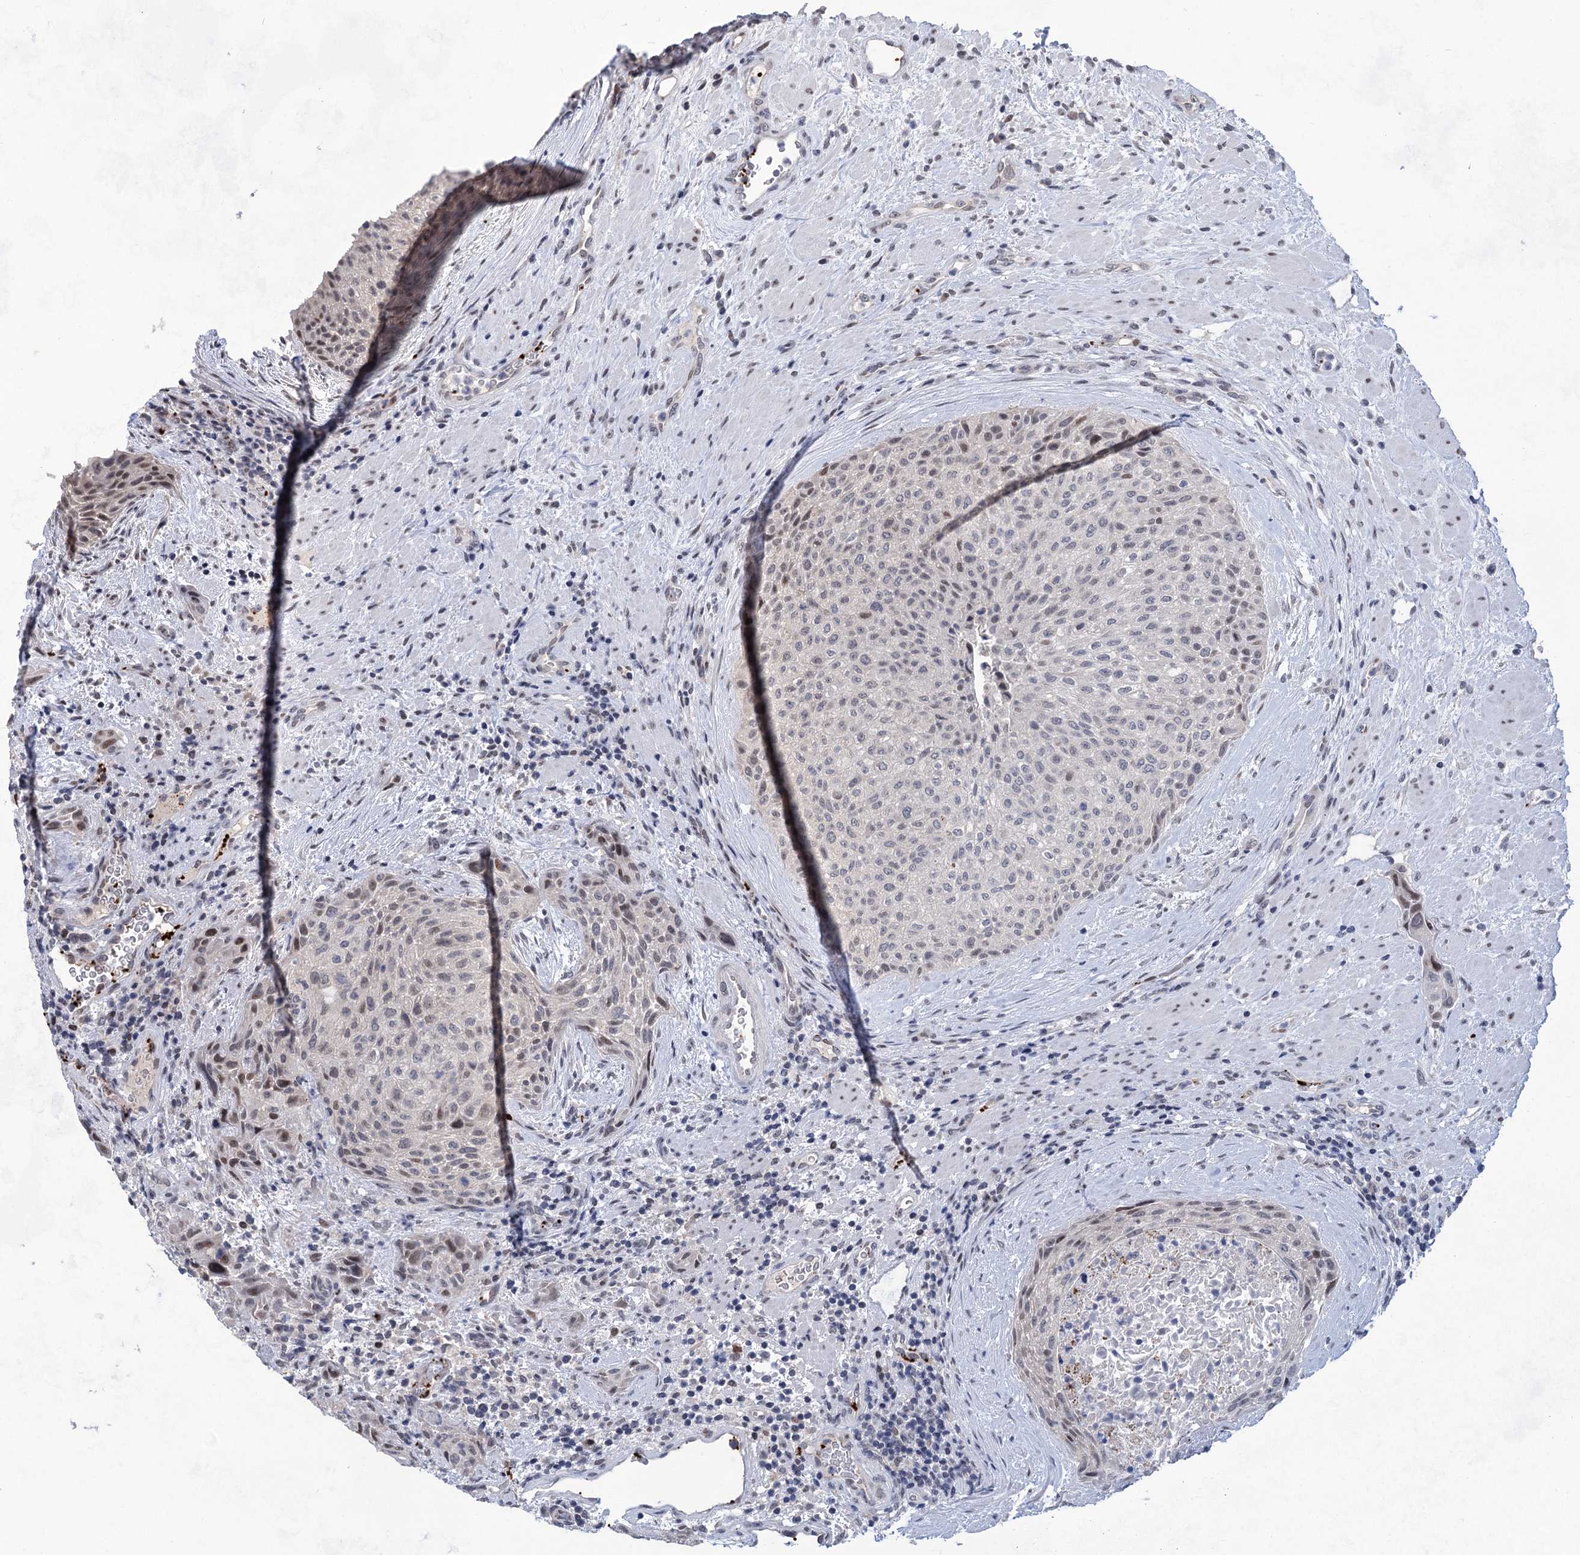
{"staining": {"intensity": "weak", "quantity": "<25%", "location": "nuclear"}, "tissue": "urothelial cancer", "cell_type": "Tumor cells", "image_type": "cancer", "snomed": [{"axis": "morphology", "description": "Normal tissue, NOS"}, {"axis": "morphology", "description": "Urothelial carcinoma, NOS"}, {"axis": "topography", "description": "Urinary bladder"}, {"axis": "topography", "description": "Peripheral nerve tissue"}], "caption": "A histopathology image of transitional cell carcinoma stained for a protein exhibits no brown staining in tumor cells.", "gene": "MON2", "patient": {"sex": "male", "age": 35}}